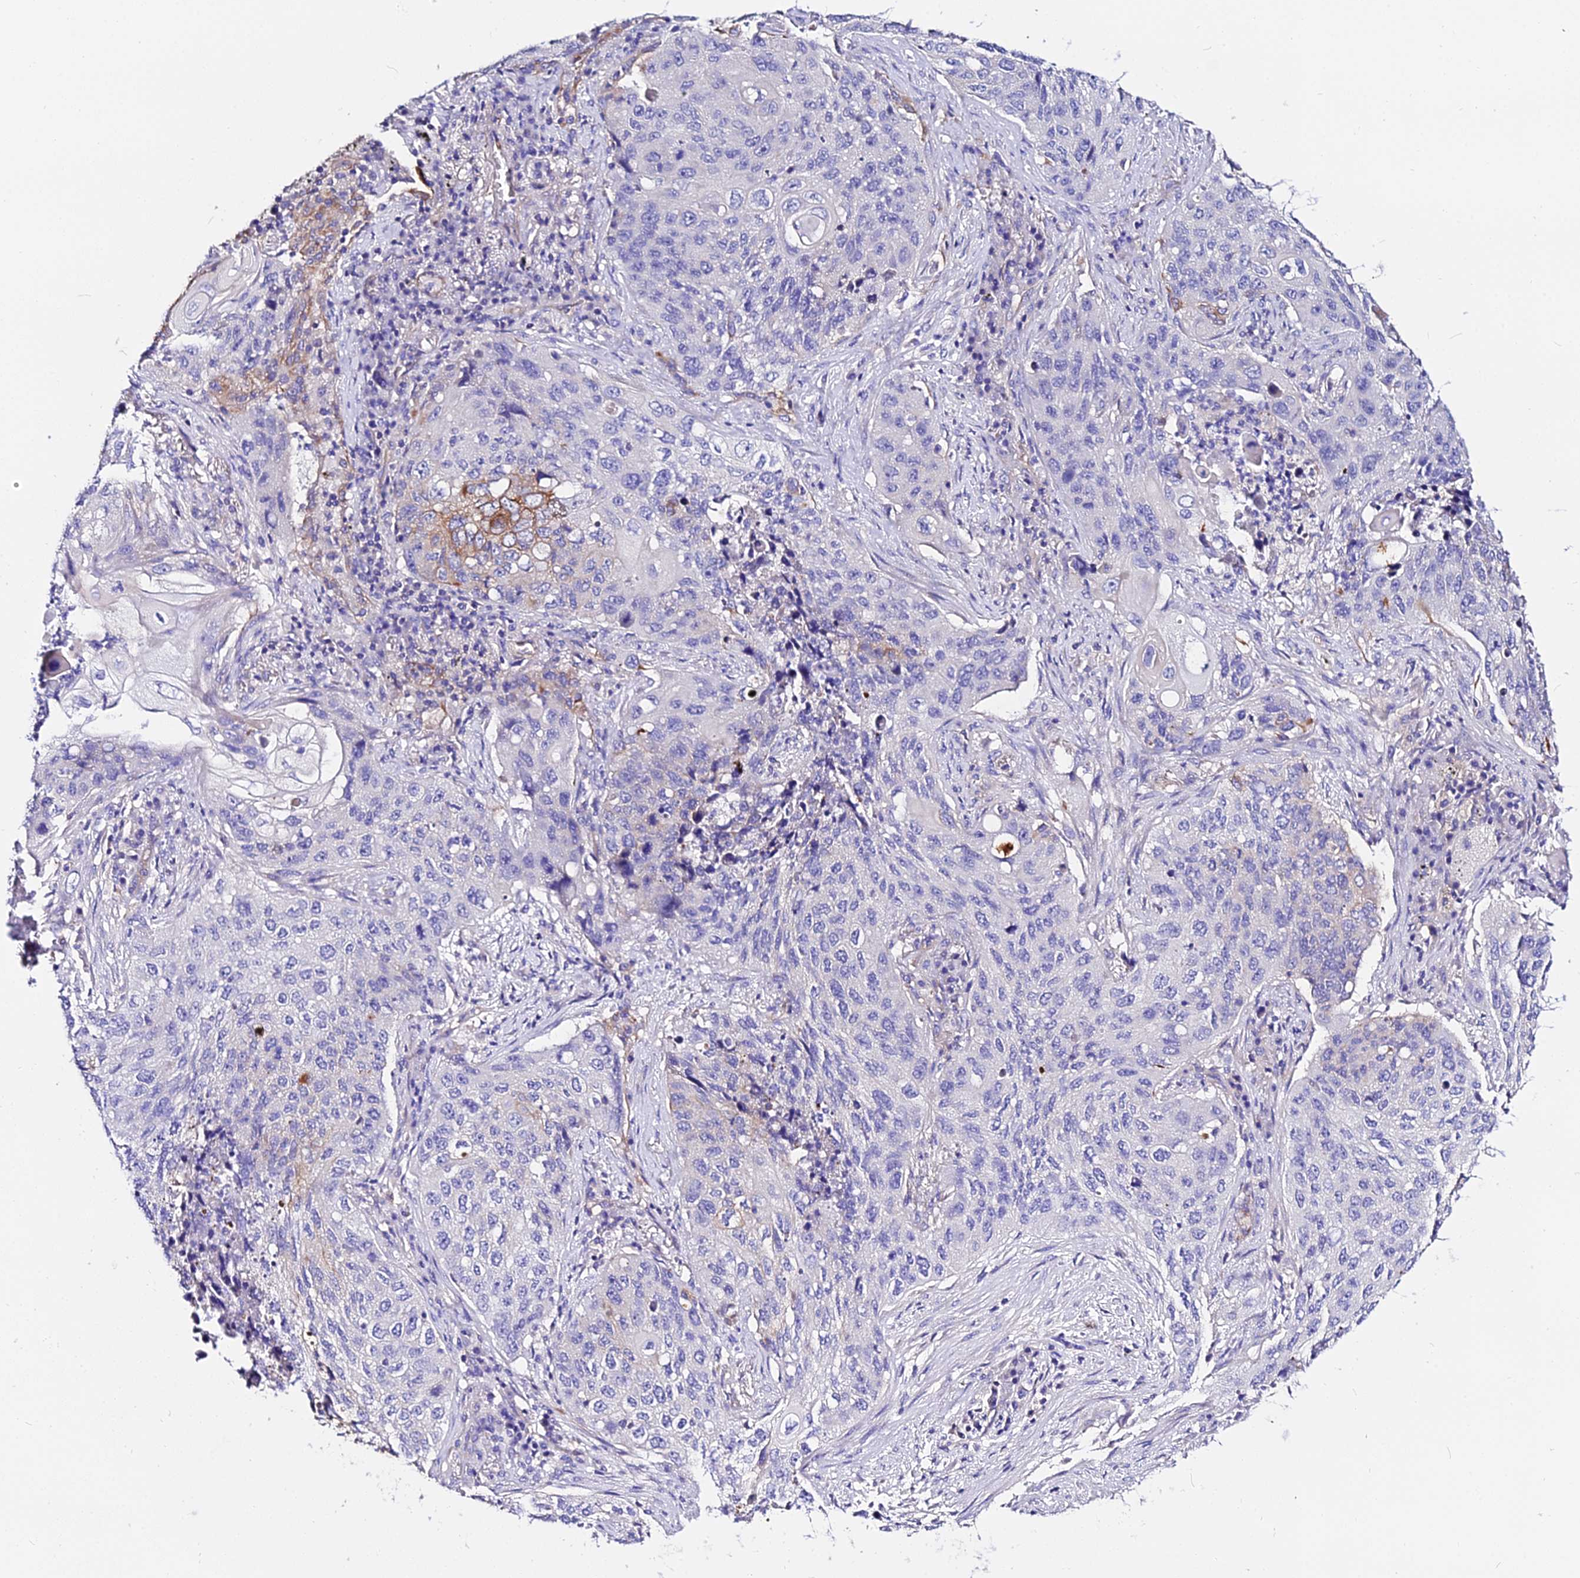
{"staining": {"intensity": "negative", "quantity": "none", "location": "none"}, "tissue": "lung cancer", "cell_type": "Tumor cells", "image_type": "cancer", "snomed": [{"axis": "morphology", "description": "Squamous cell carcinoma, NOS"}, {"axis": "topography", "description": "Lung"}], "caption": "There is no significant expression in tumor cells of lung squamous cell carcinoma.", "gene": "DAW1", "patient": {"sex": "female", "age": 63}}